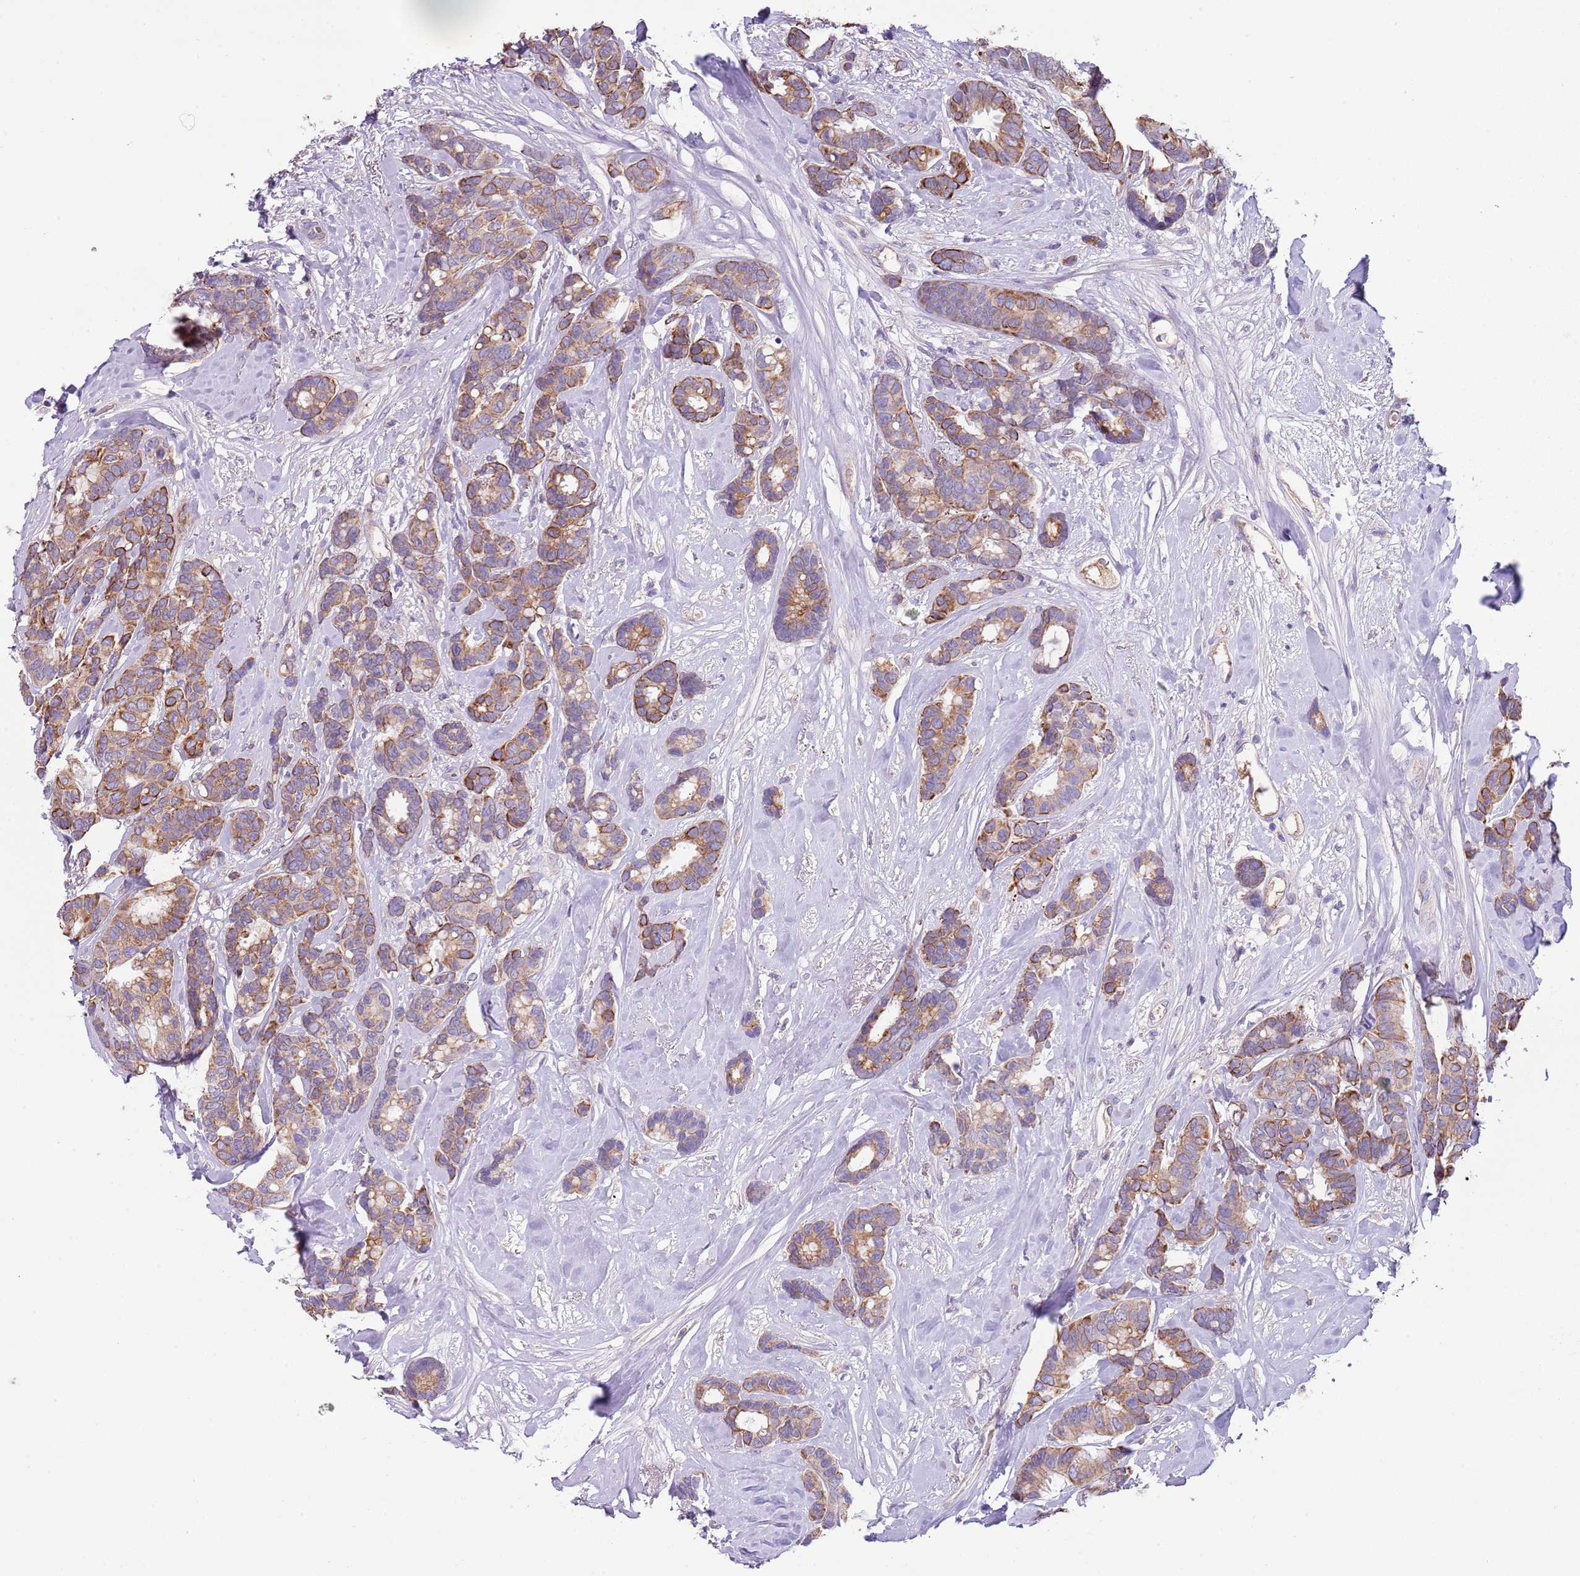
{"staining": {"intensity": "moderate", "quantity": ">75%", "location": "cytoplasmic/membranous"}, "tissue": "breast cancer", "cell_type": "Tumor cells", "image_type": "cancer", "snomed": [{"axis": "morphology", "description": "Duct carcinoma"}, {"axis": "topography", "description": "Breast"}], "caption": "Immunohistochemical staining of human infiltrating ductal carcinoma (breast) reveals medium levels of moderate cytoplasmic/membranous protein staining in about >75% of tumor cells.", "gene": "HES3", "patient": {"sex": "female", "age": 87}}